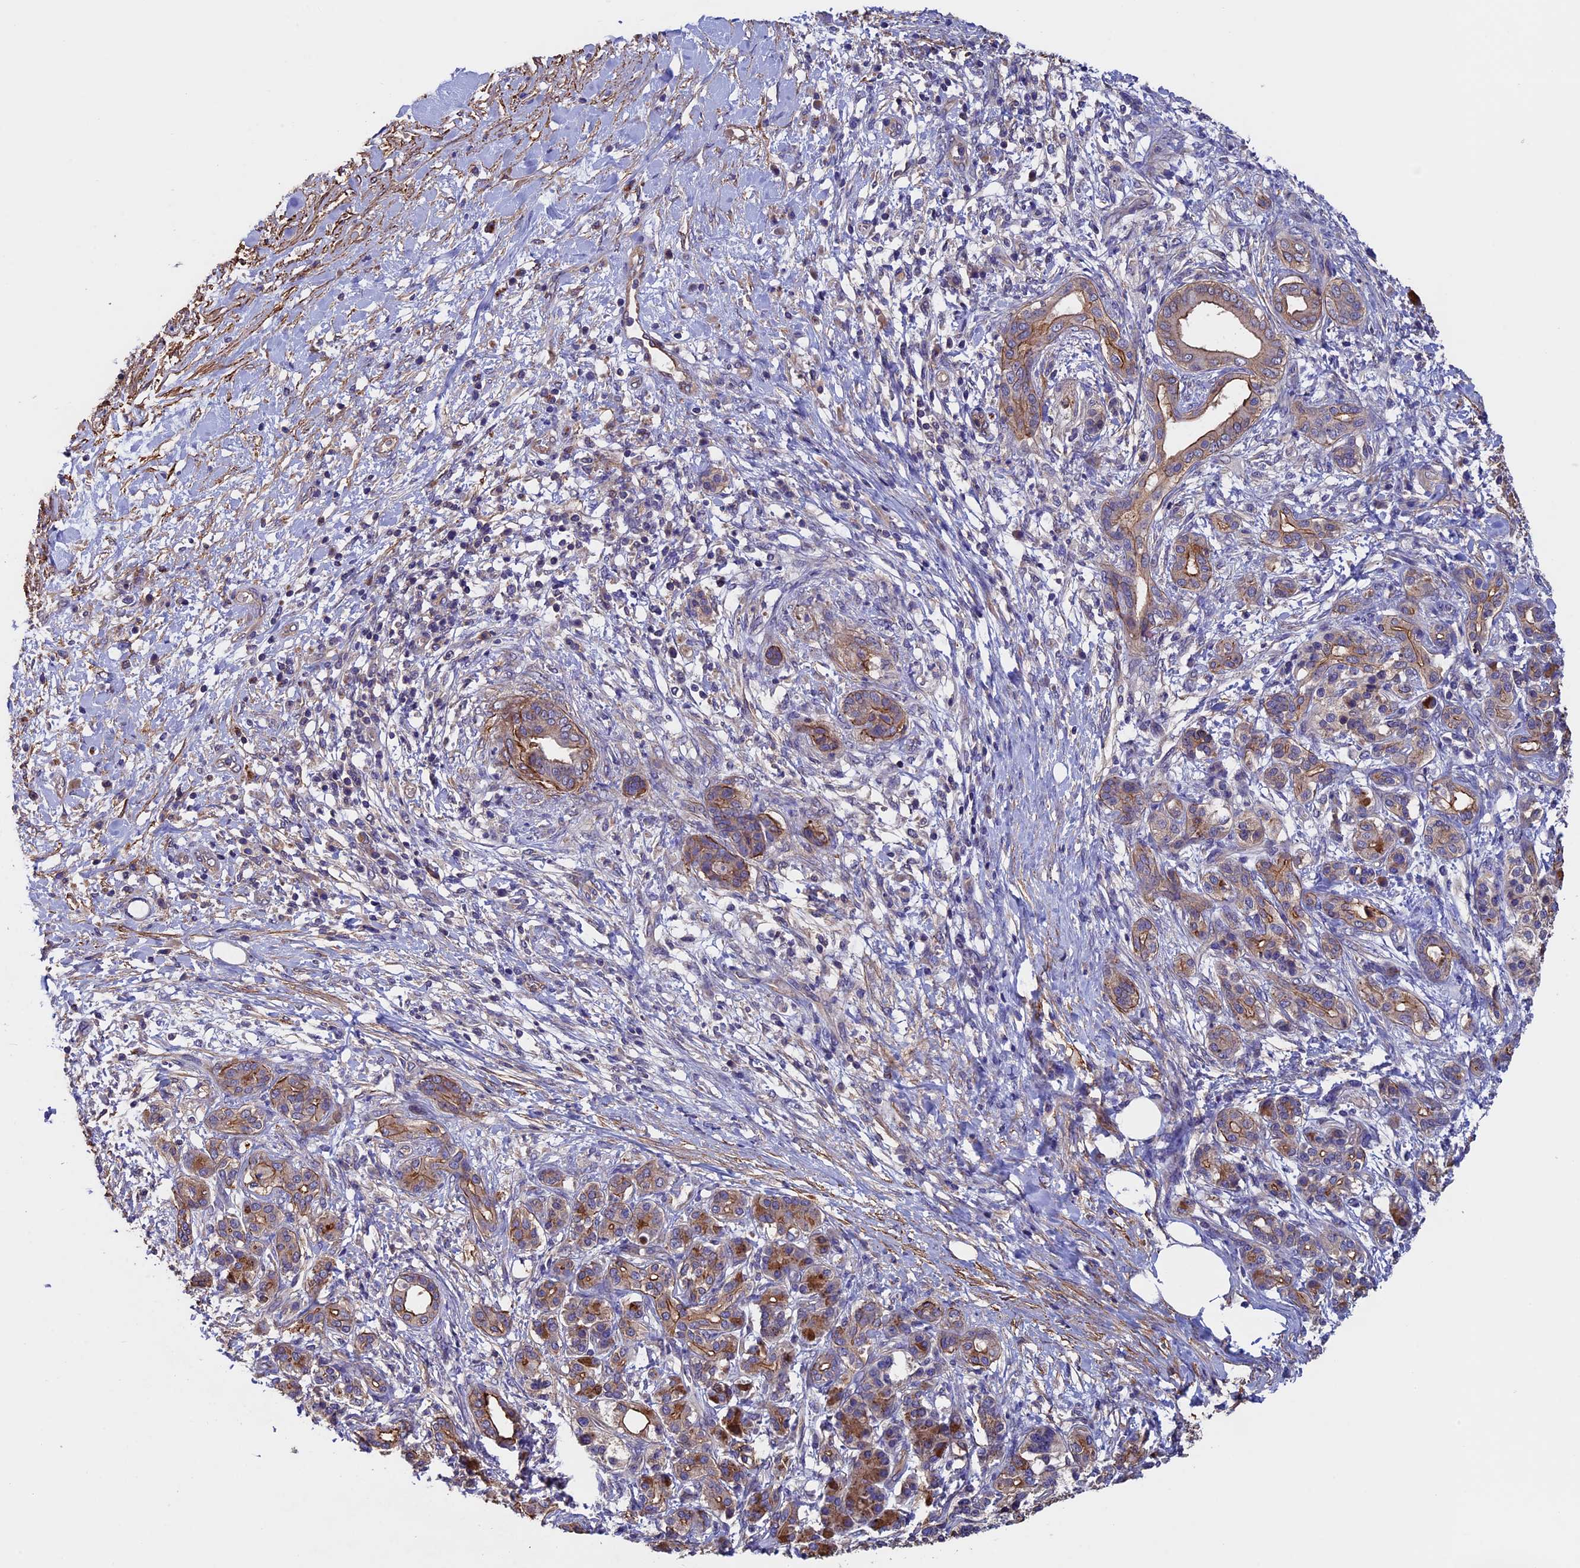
{"staining": {"intensity": "moderate", "quantity": "<25%", "location": "cytoplasmic/membranous"}, "tissue": "pancreatic cancer", "cell_type": "Tumor cells", "image_type": "cancer", "snomed": [{"axis": "morphology", "description": "Adenocarcinoma, NOS"}, {"axis": "topography", "description": "Pancreas"}], "caption": "Immunohistochemistry (IHC) photomicrograph of pancreatic adenocarcinoma stained for a protein (brown), which exhibits low levels of moderate cytoplasmic/membranous expression in approximately <25% of tumor cells.", "gene": "SLC9A5", "patient": {"sex": "female", "age": 55}}